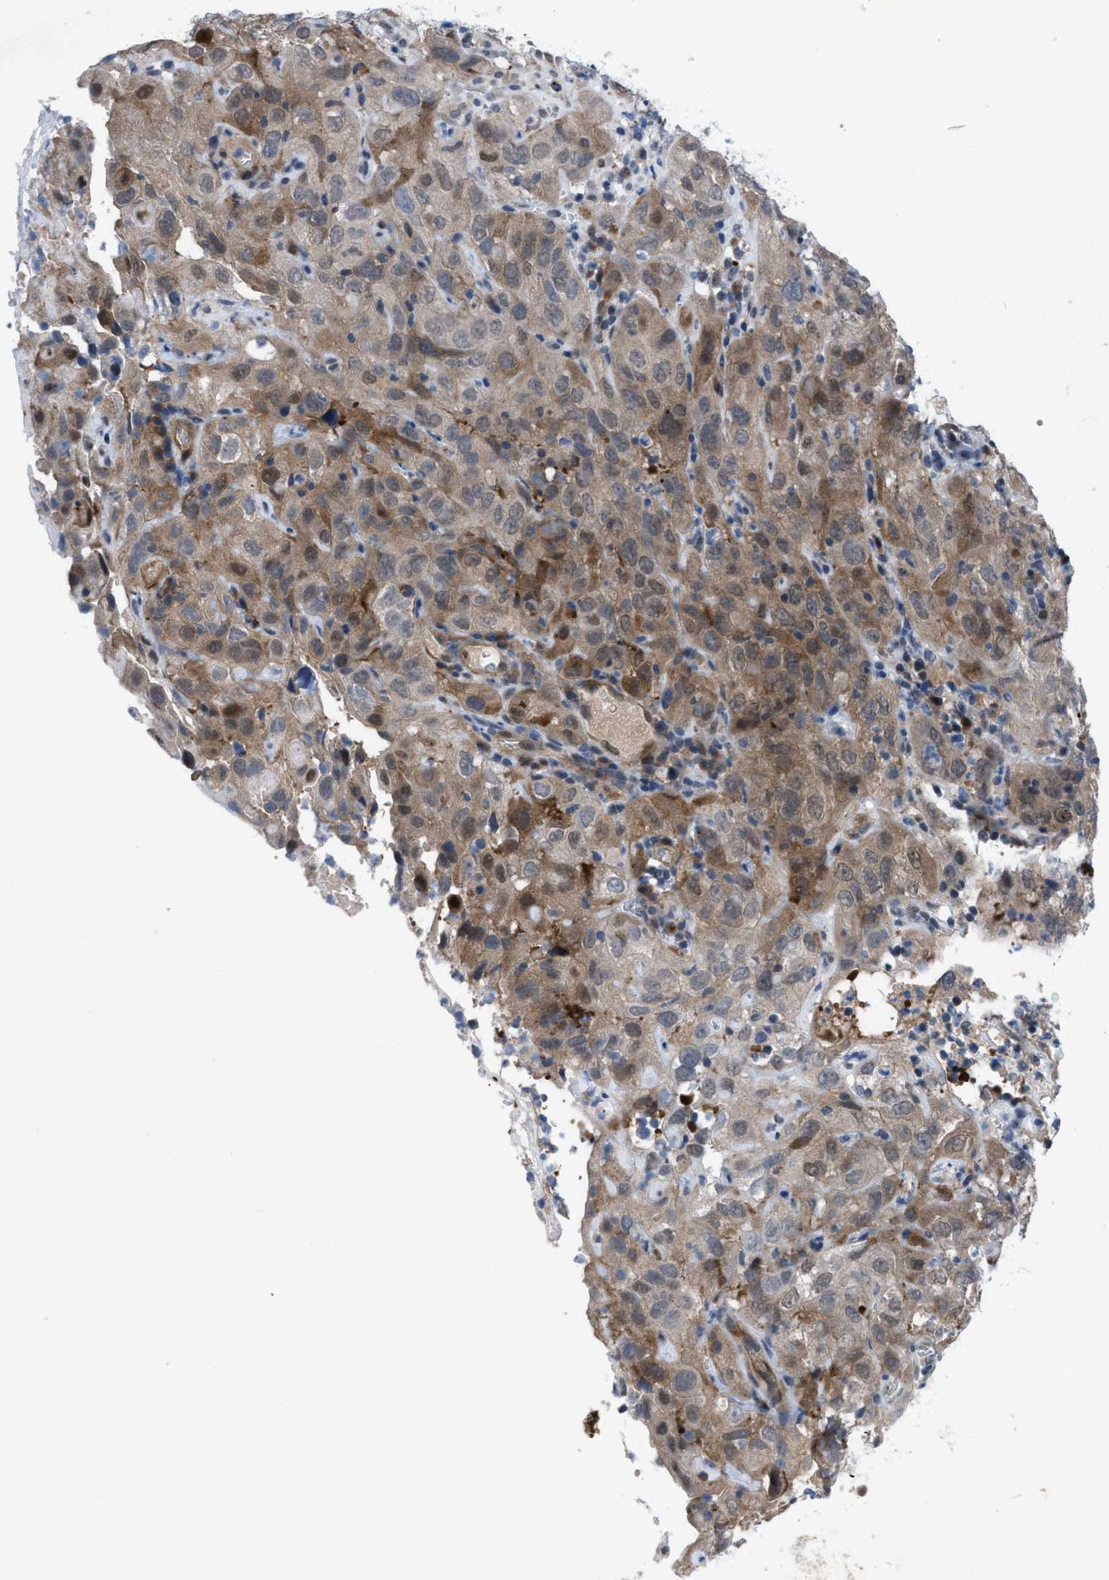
{"staining": {"intensity": "moderate", "quantity": ">75%", "location": "cytoplasmic/membranous"}, "tissue": "cervical cancer", "cell_type": "Tumor cells", "image_type": "cancer", "snomed": [{"axis": "morphology", "description": "Squamous cell carcinoma, NOS"}, {"axis": "topography", "description": "Cervix"}], "caption": "Cervical cancer (squamous cell carcinoma) tissue shows moderate cytoplasmic/membranous staining in approximately >75% of tumor cells Nuclei are stained in blue.", "gene": "IL17RE", "patient": {"sex": "female", "age": 32}}